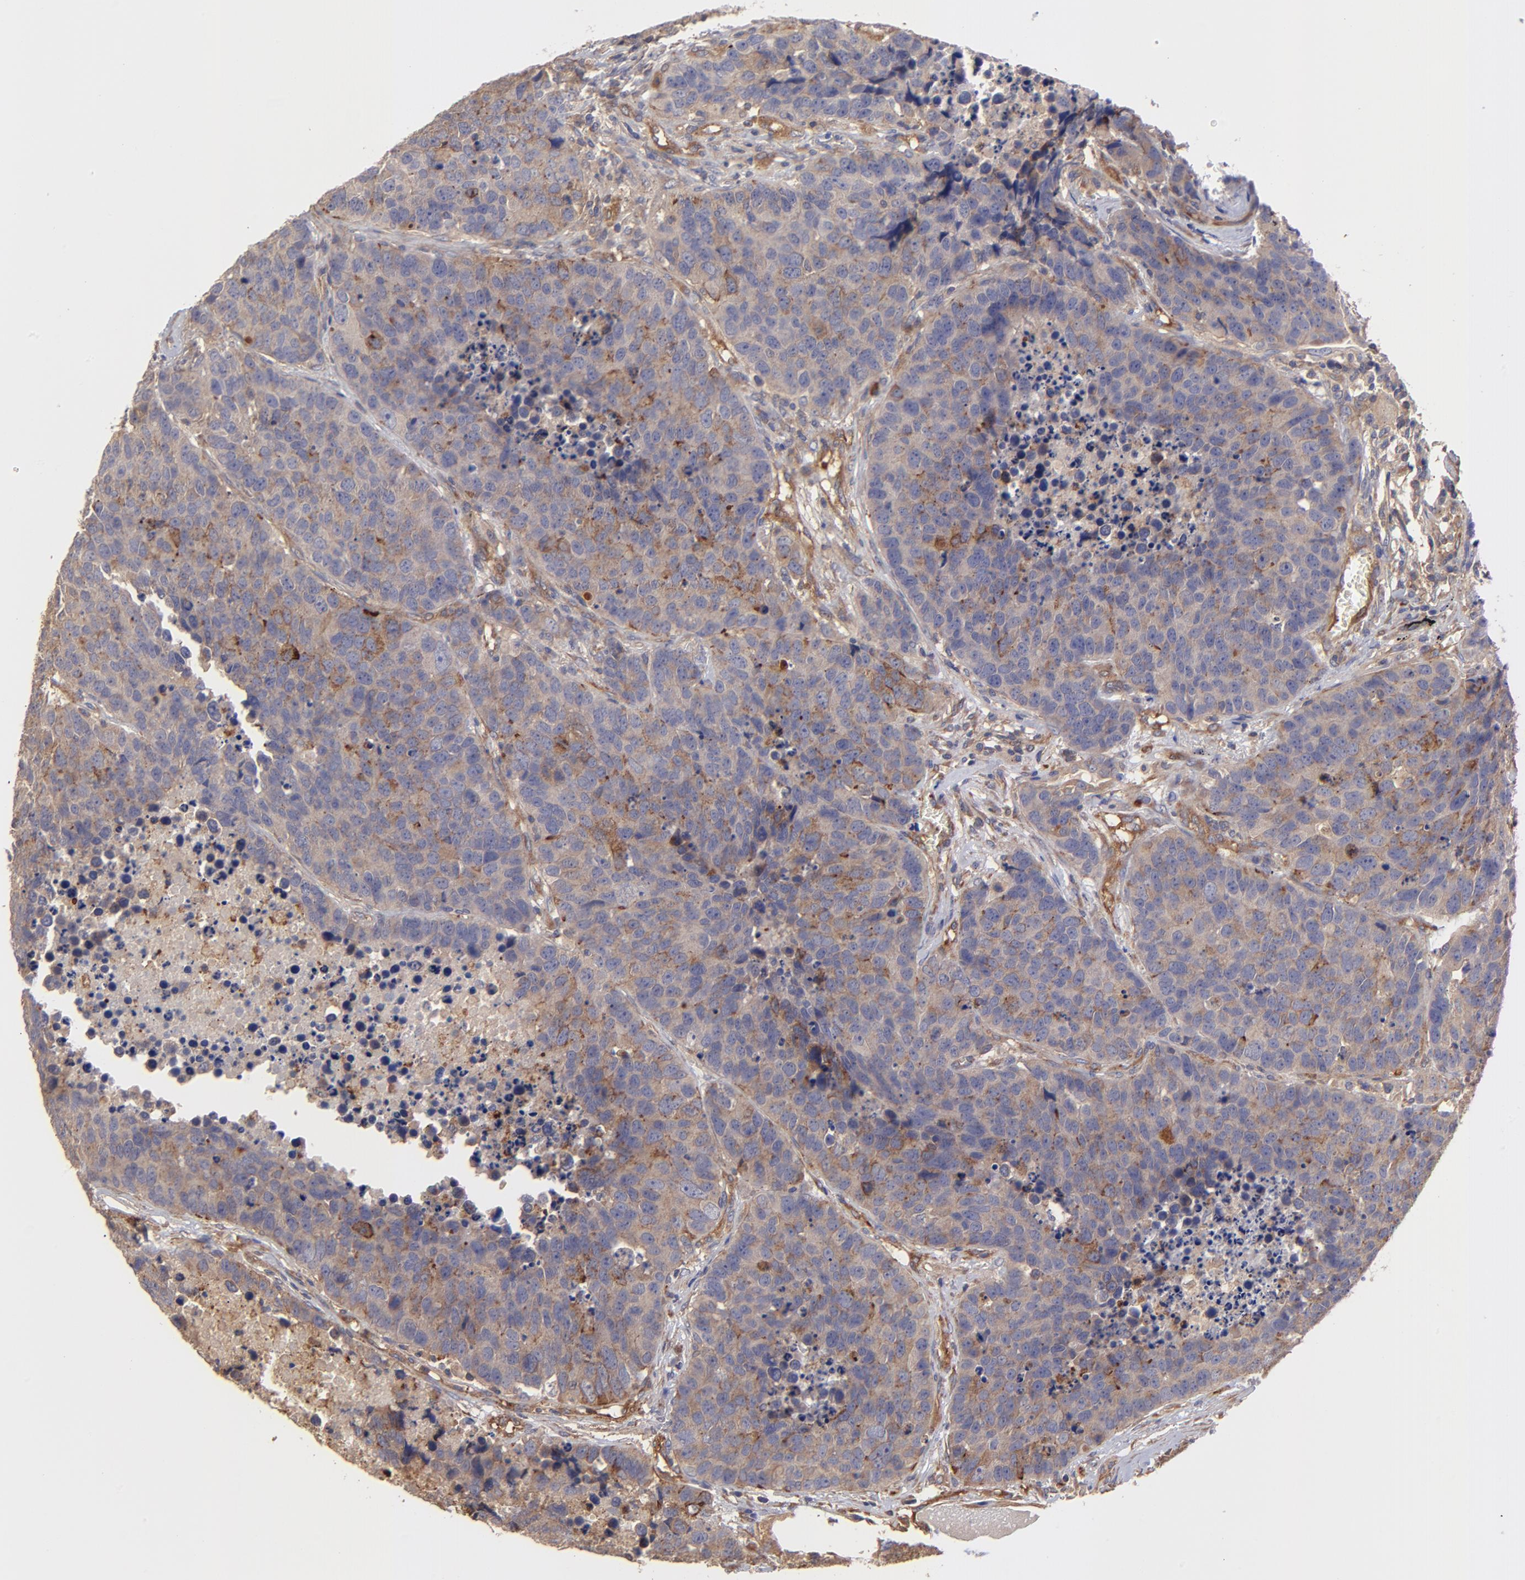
{"staining": {"intensity": "moderate", "quantity": "25%-75%", "location": "cytoplasmic/membranous"}, "tissue": "carcinoid", "cell_type": "Tumor cells", "image_type": "cancer", "snomed": [{"axis": "morphology", "description": "Carcinoid, malignant, NOS"}, {"axis": "topography", "description": "Lung"}], "caption": "Carcinoid stained with a protein marker displays moderate staining in tumor cells.", "gene": "ASB7", "patient": {"sex": "male", "age": 60}}